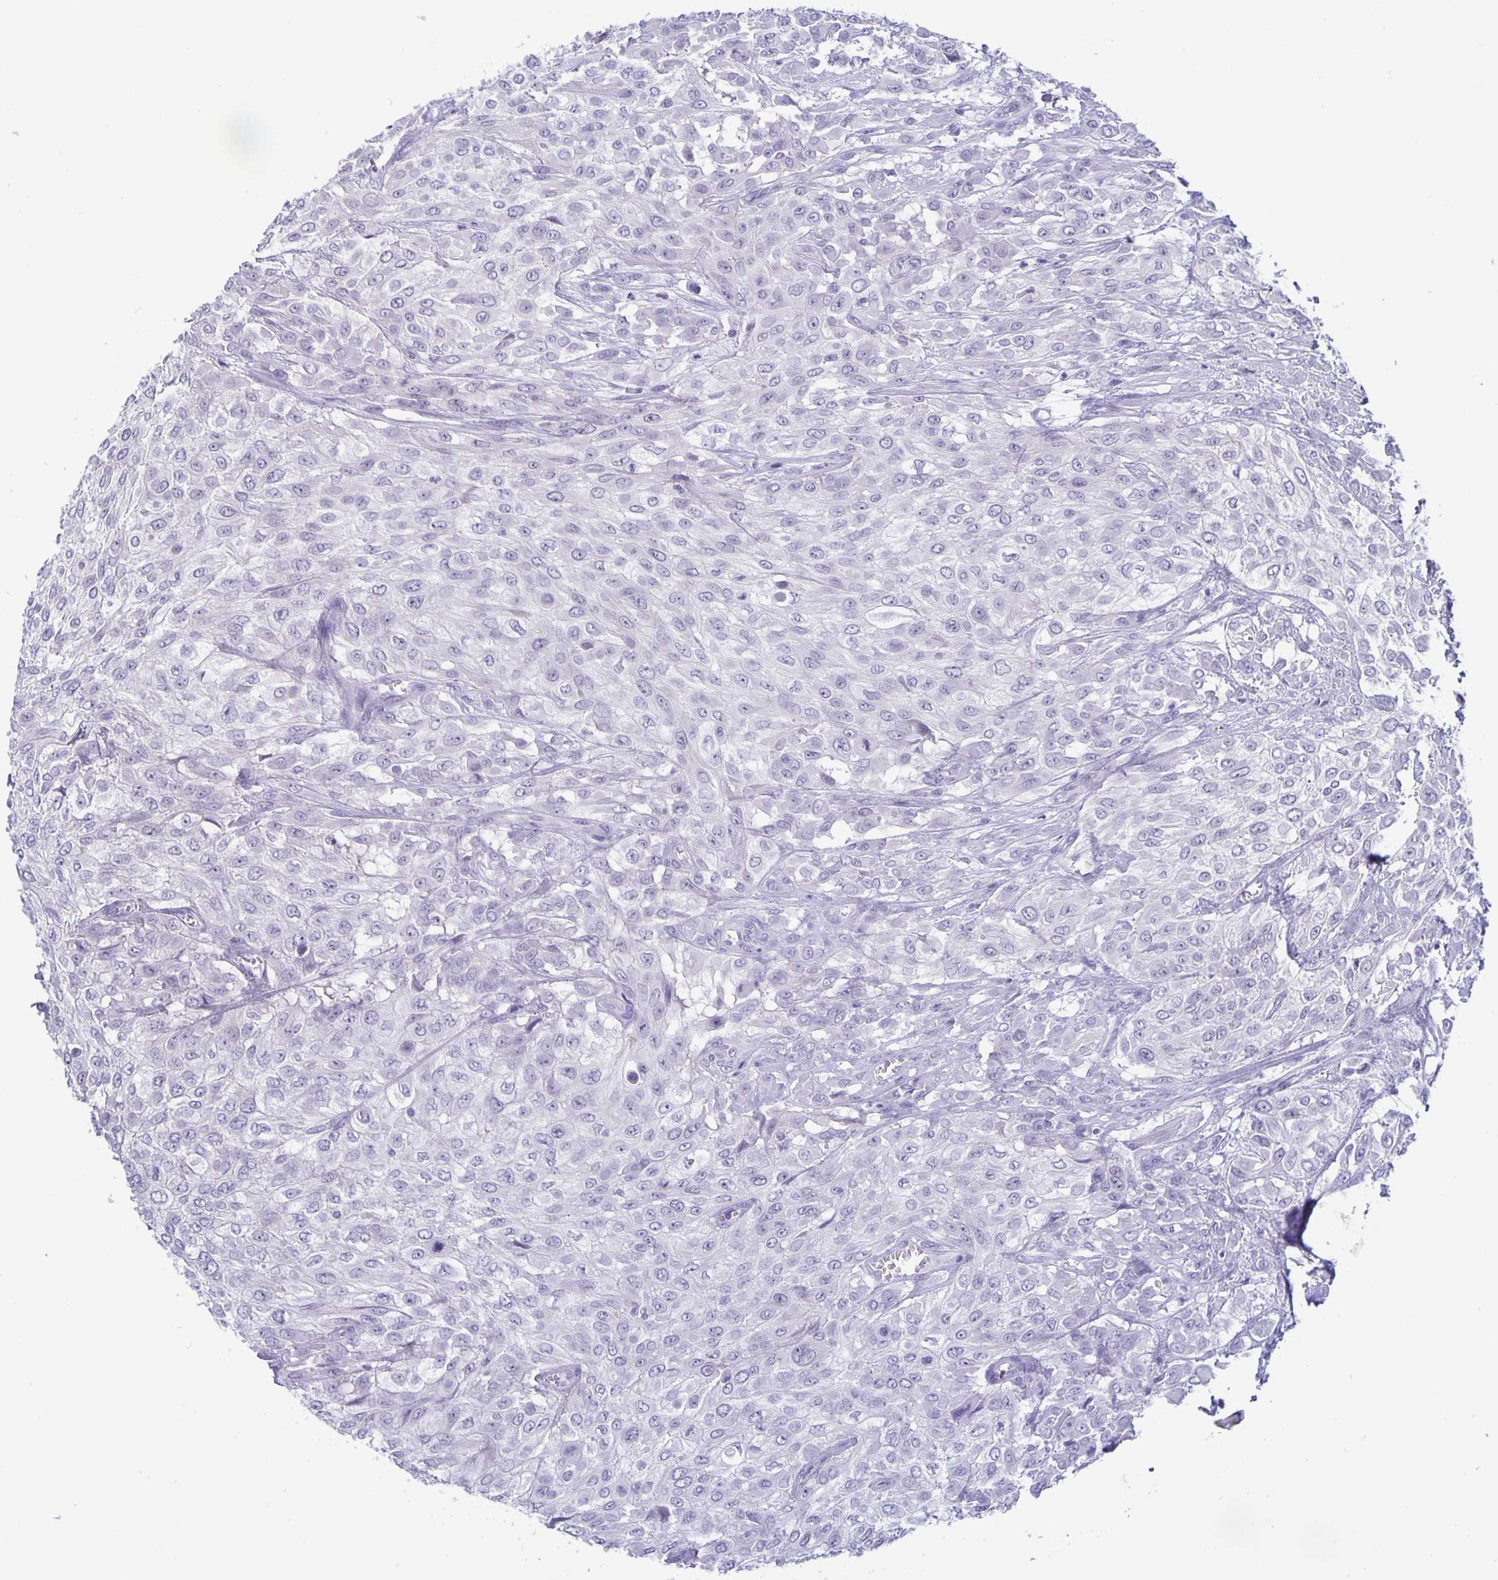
{"staining": {"intensity": "negative", "quantity": "none", "location": "none"}, "tissue": "urothelial cancer", "cell_type": "Tumor cells", "image_type": "cancer", "snomed": [{"axis": "morphology", "description": "Urothelial carcinoma, High grade"}, {"axis": "topography", "description": "Urinary bladder"}], "caption": "Immunohistochemistry (IHC) image of urothelial cancer stained for a protein (brown), which shows no positivity in tumor cells.", "gene": "ERMN", "patient": {"sex": "male", "age": 57}}